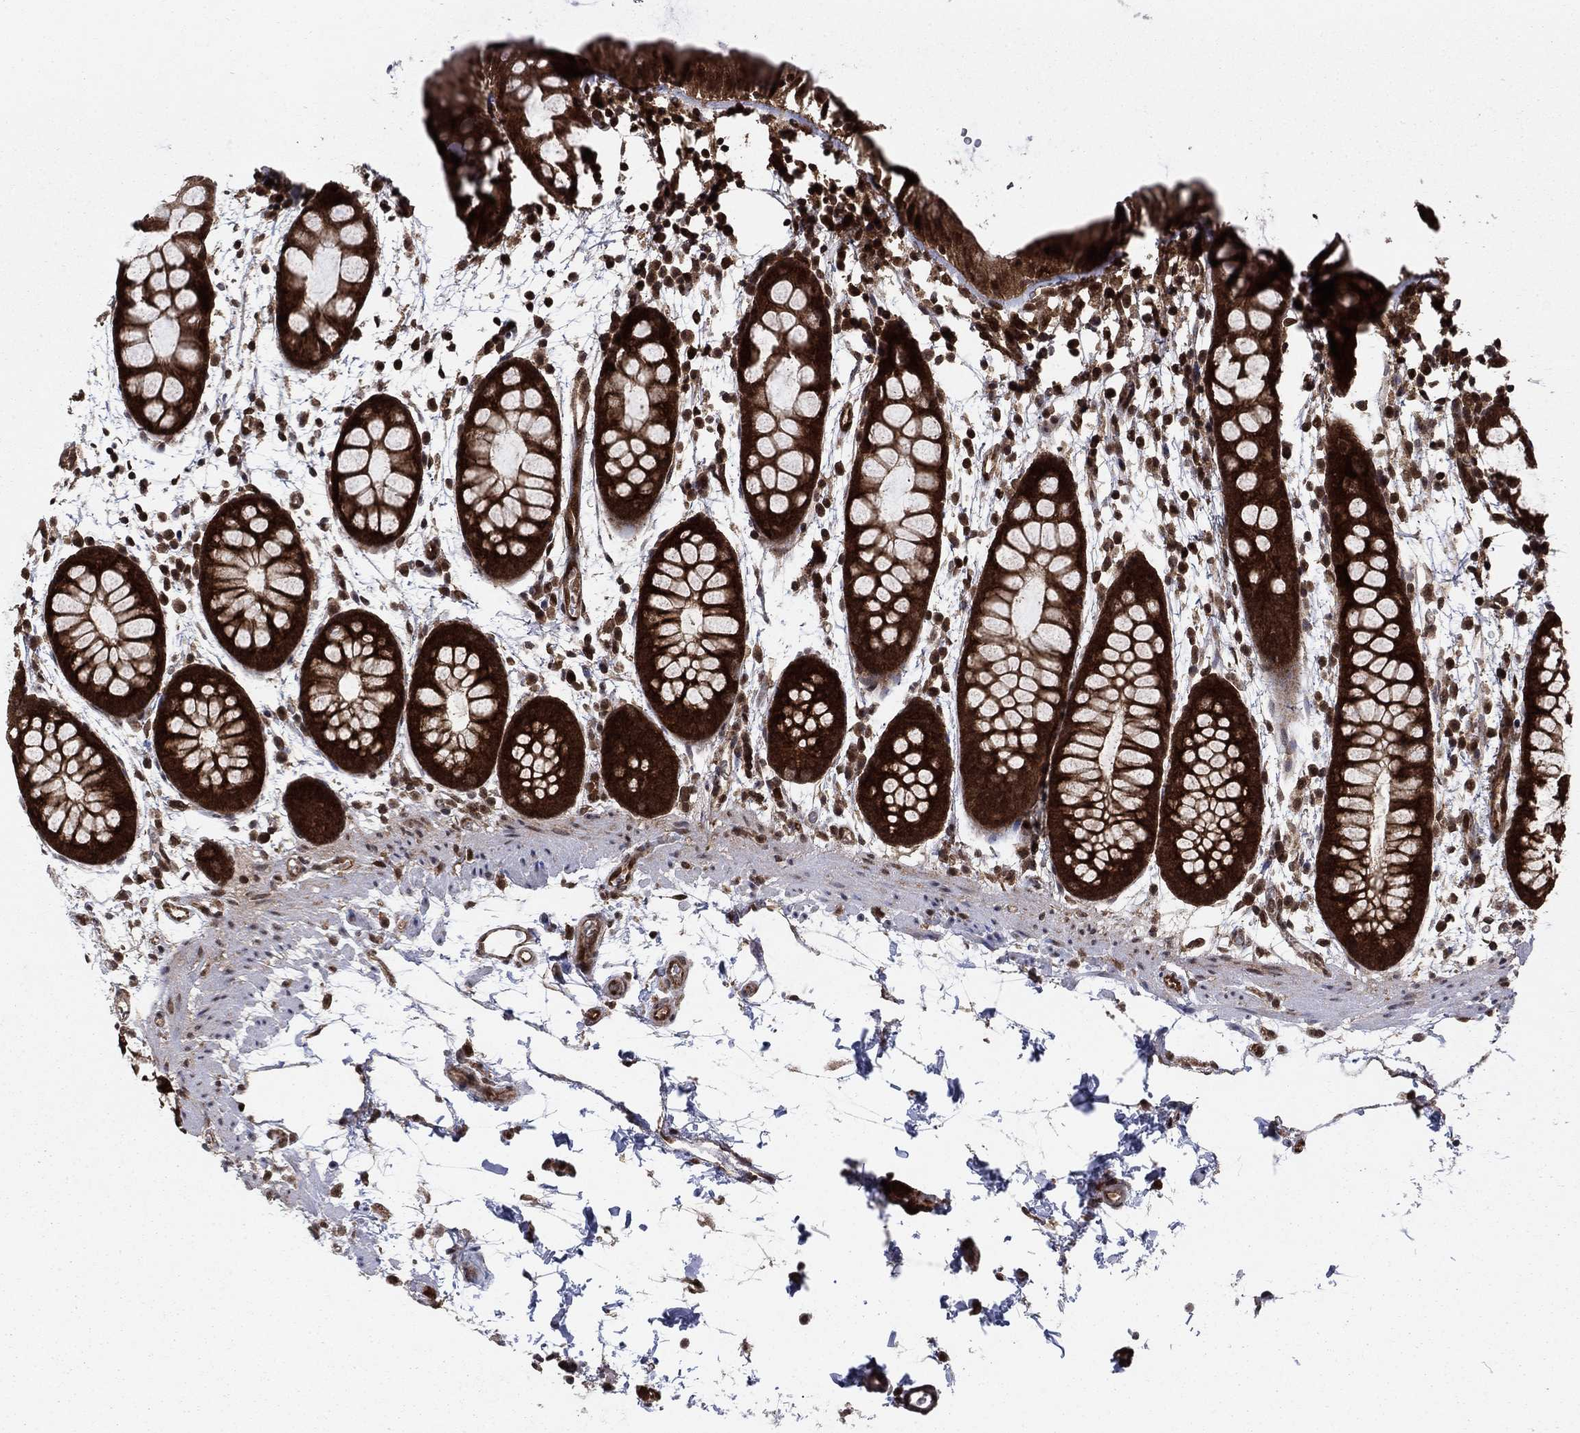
{"staining": {"intensity": "strong", "quantity": ">75%", "location": "cytoplasmic/membranous"}, "tissue": "rectum", "cell_type": "Glandular cells", "image_type": "normal", "snomed": [{"axis": "morphology", "description": "Normal tissue, NOS"}, {"axis": "topography", "description": "Rectum"}], "caption": "Human rectum stained for a protein (brown) demonstrates strong cytoplasmic/membranous positive expression in approximately >75% of glandular cells.", "gene": "DNAJA1", "patient": {"sex": "male", "age": 57}}